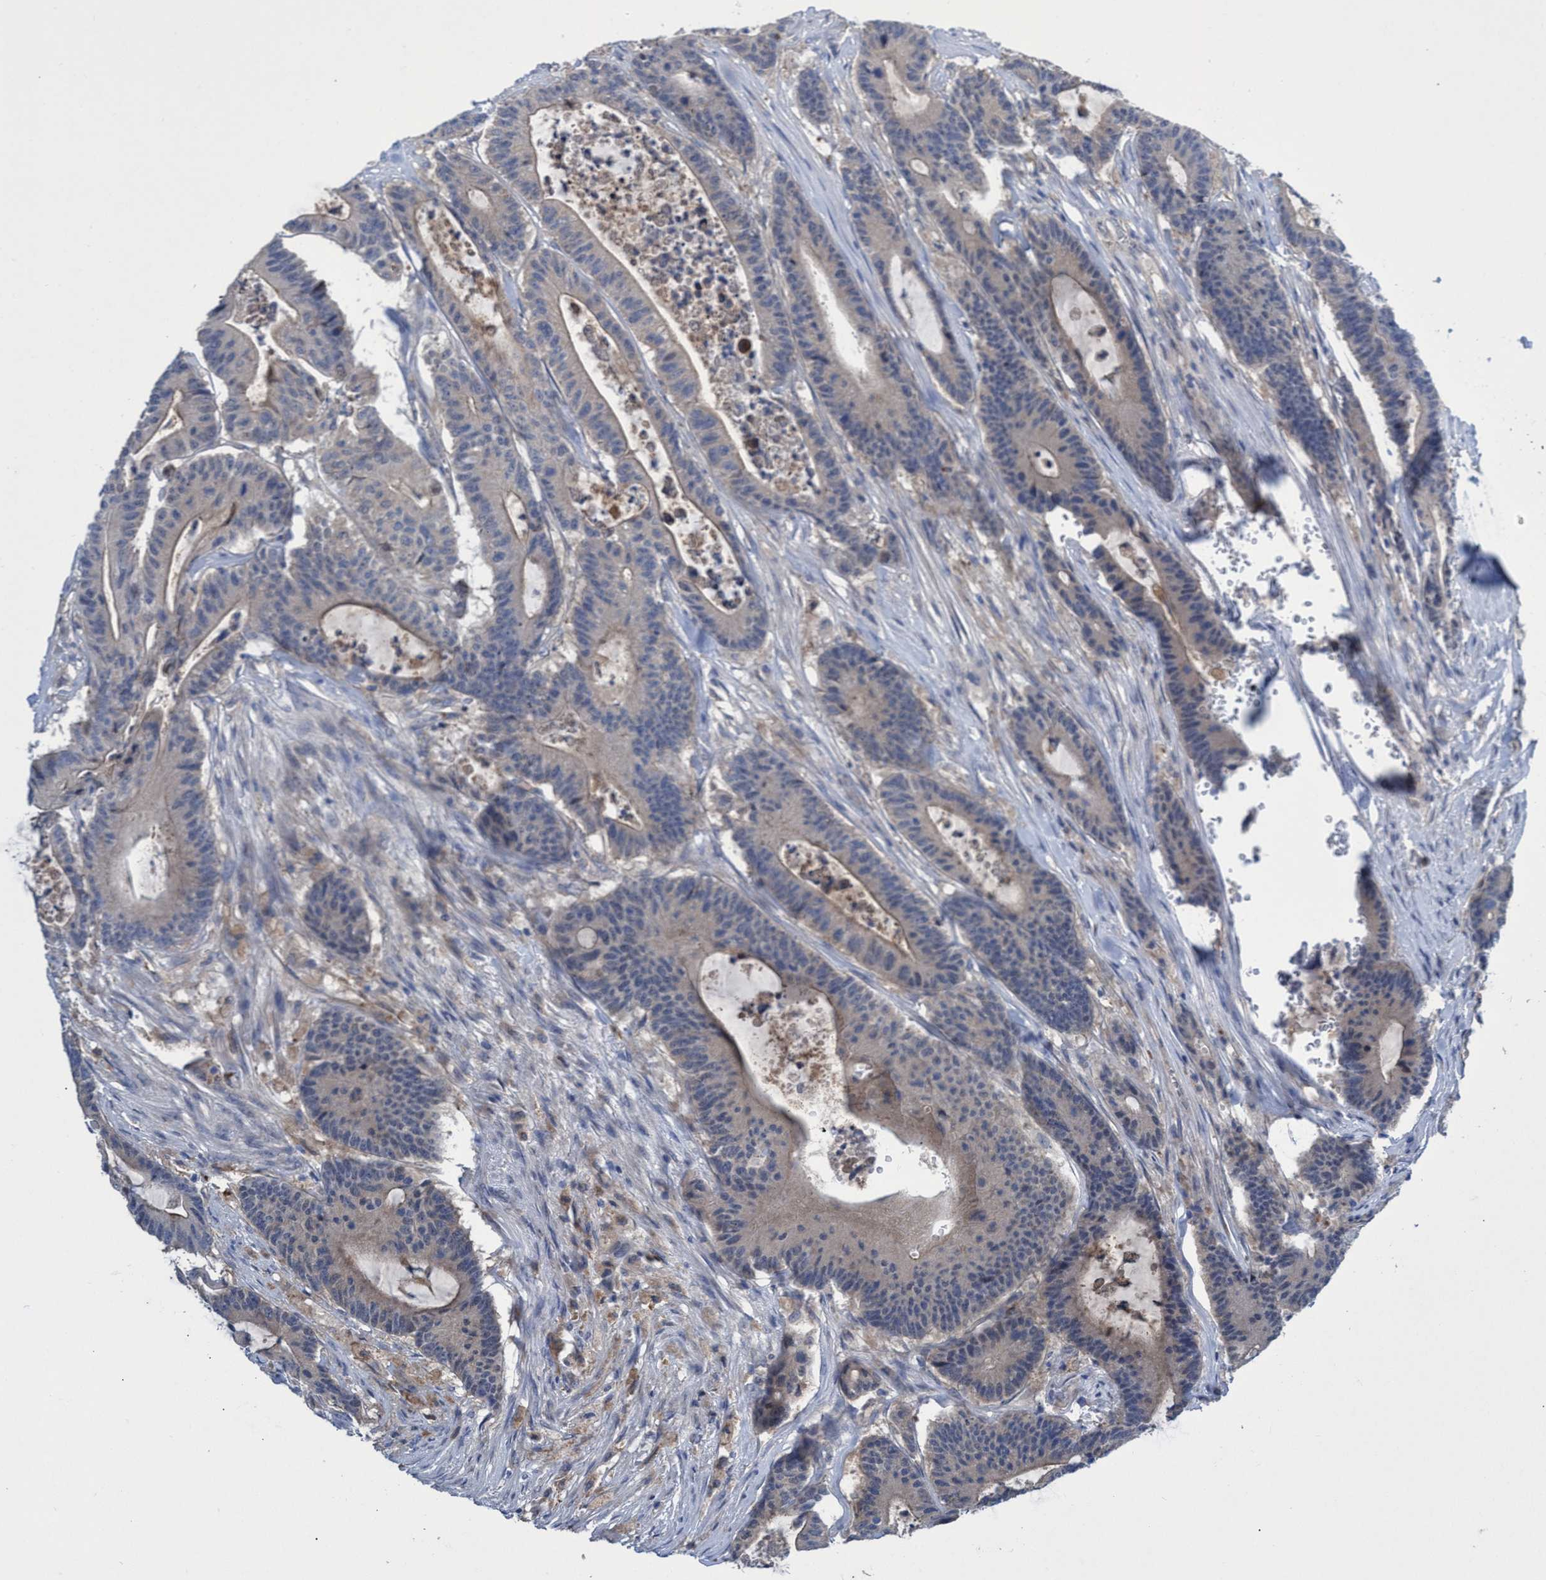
{"staining": {"intensity": "weak", "quantity": "<25%", "location": "cytoplasmic/membranous"}, "tissue": "colorectal cancer", "cell_type": "Tumor cells", "image_type": "cancer", "snomed": [{"axis": "morphology", "description": "Adenocarcinoma, NOS"}, {"axis": "topography", "description": "Colon"}], "caption": "High power microscopy histopathology image of an immunohistochemistry micrograph of colorectal cancer (adenocarcinoma), revealing no significant expression in tumor cells. The staining is performed using DAB (3,3'-diaminobenzidine) brown chromogen with nuclei counter-stained in using hematoxylin.", "gene": "SVEP1", "patient": {"sex": "female", "age": 84}}